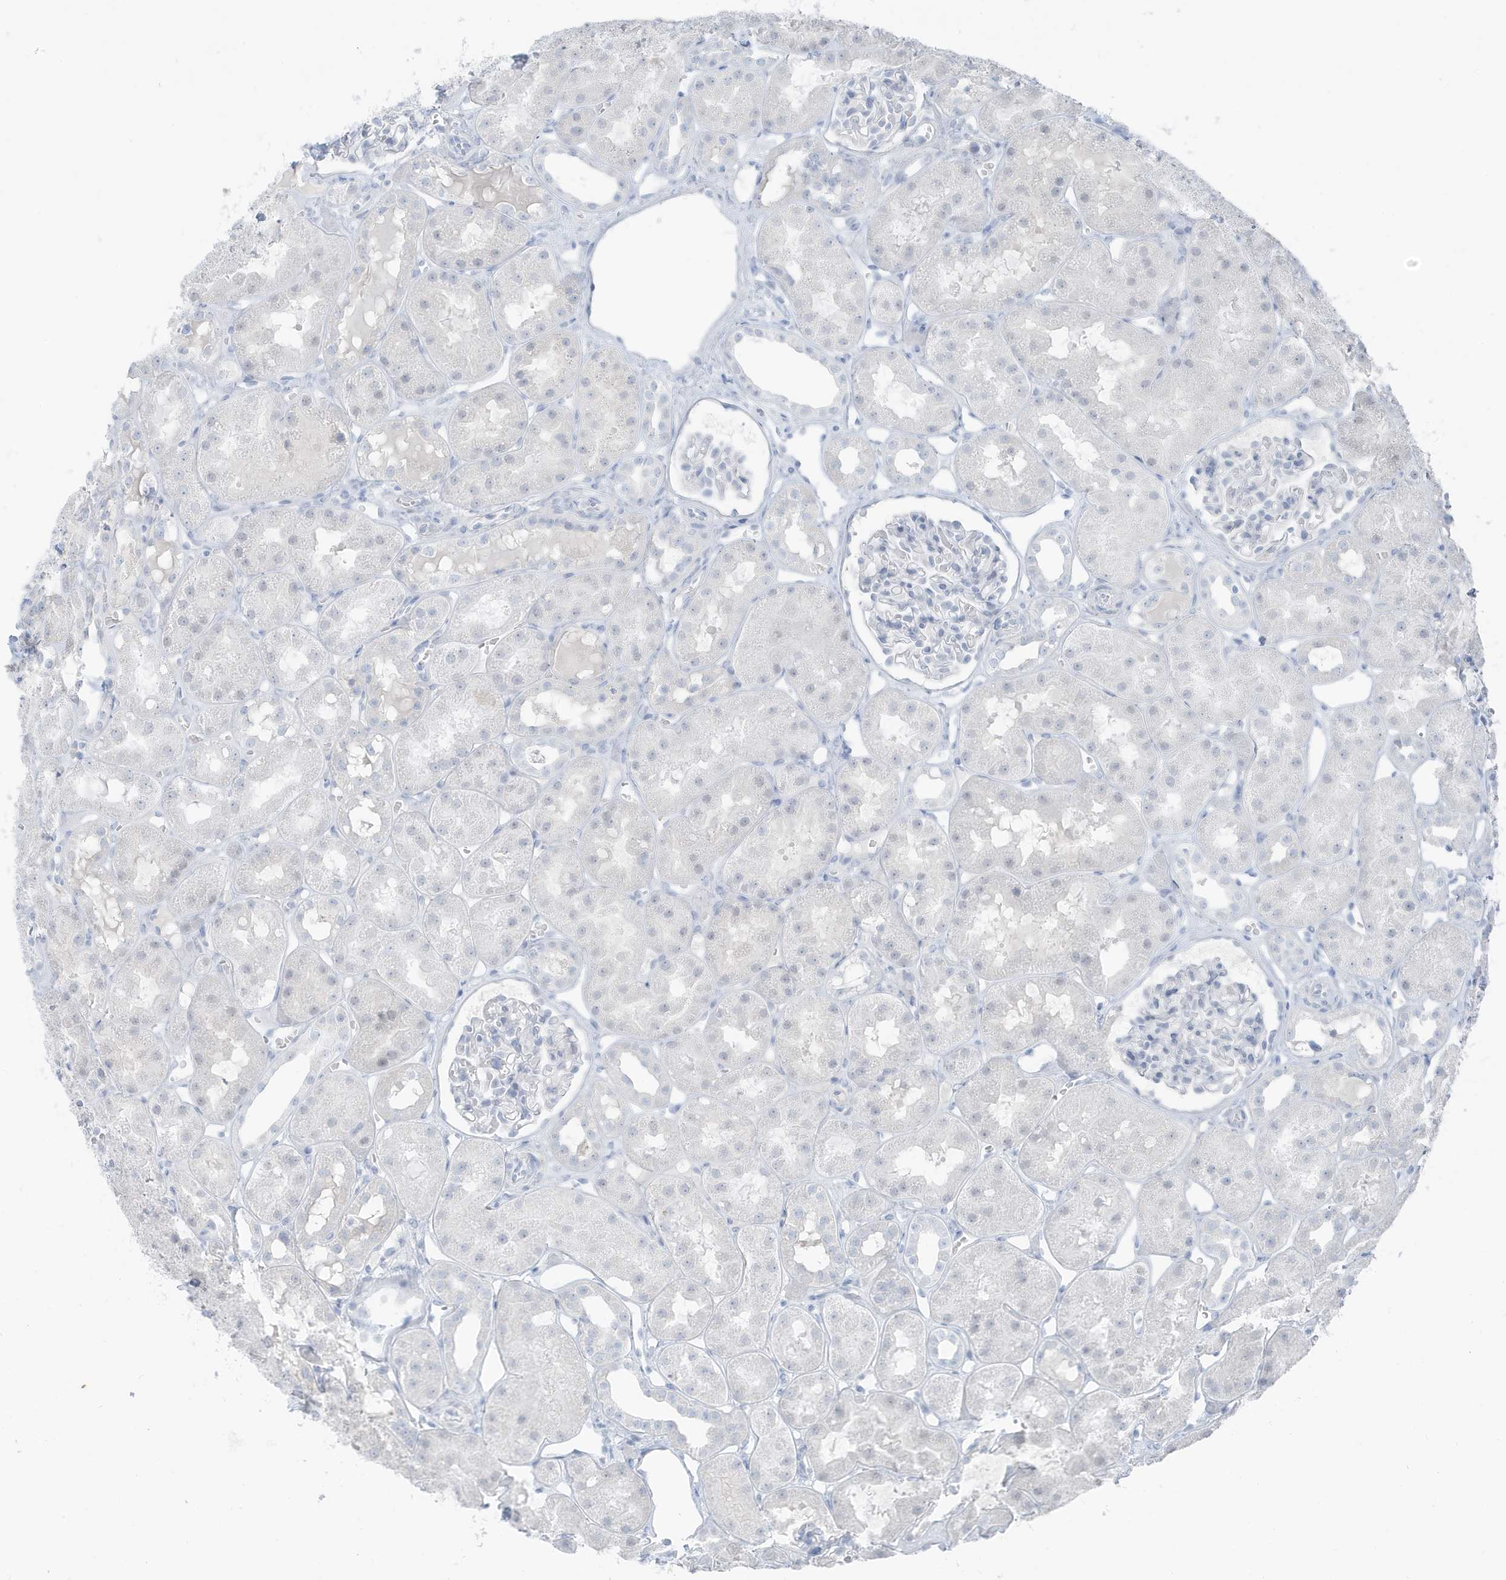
{"staining": {"intensity": "negative", "quantity": "none", "location": "none"}, "tissue": "kidney", "cell_type": "Cells in glomeruli", "image_type": "normal", "snomed": [{"axis": "morphology", "description": "Normal tissue, NOS"}, {"axis": "topography", "description": "Kidney"}], "caption": "Cells in glomeruli show no significant protein staining in unremarkable kidney.", "gene": "ZFP64", "patient": {"sex": "male", "age": 16}}